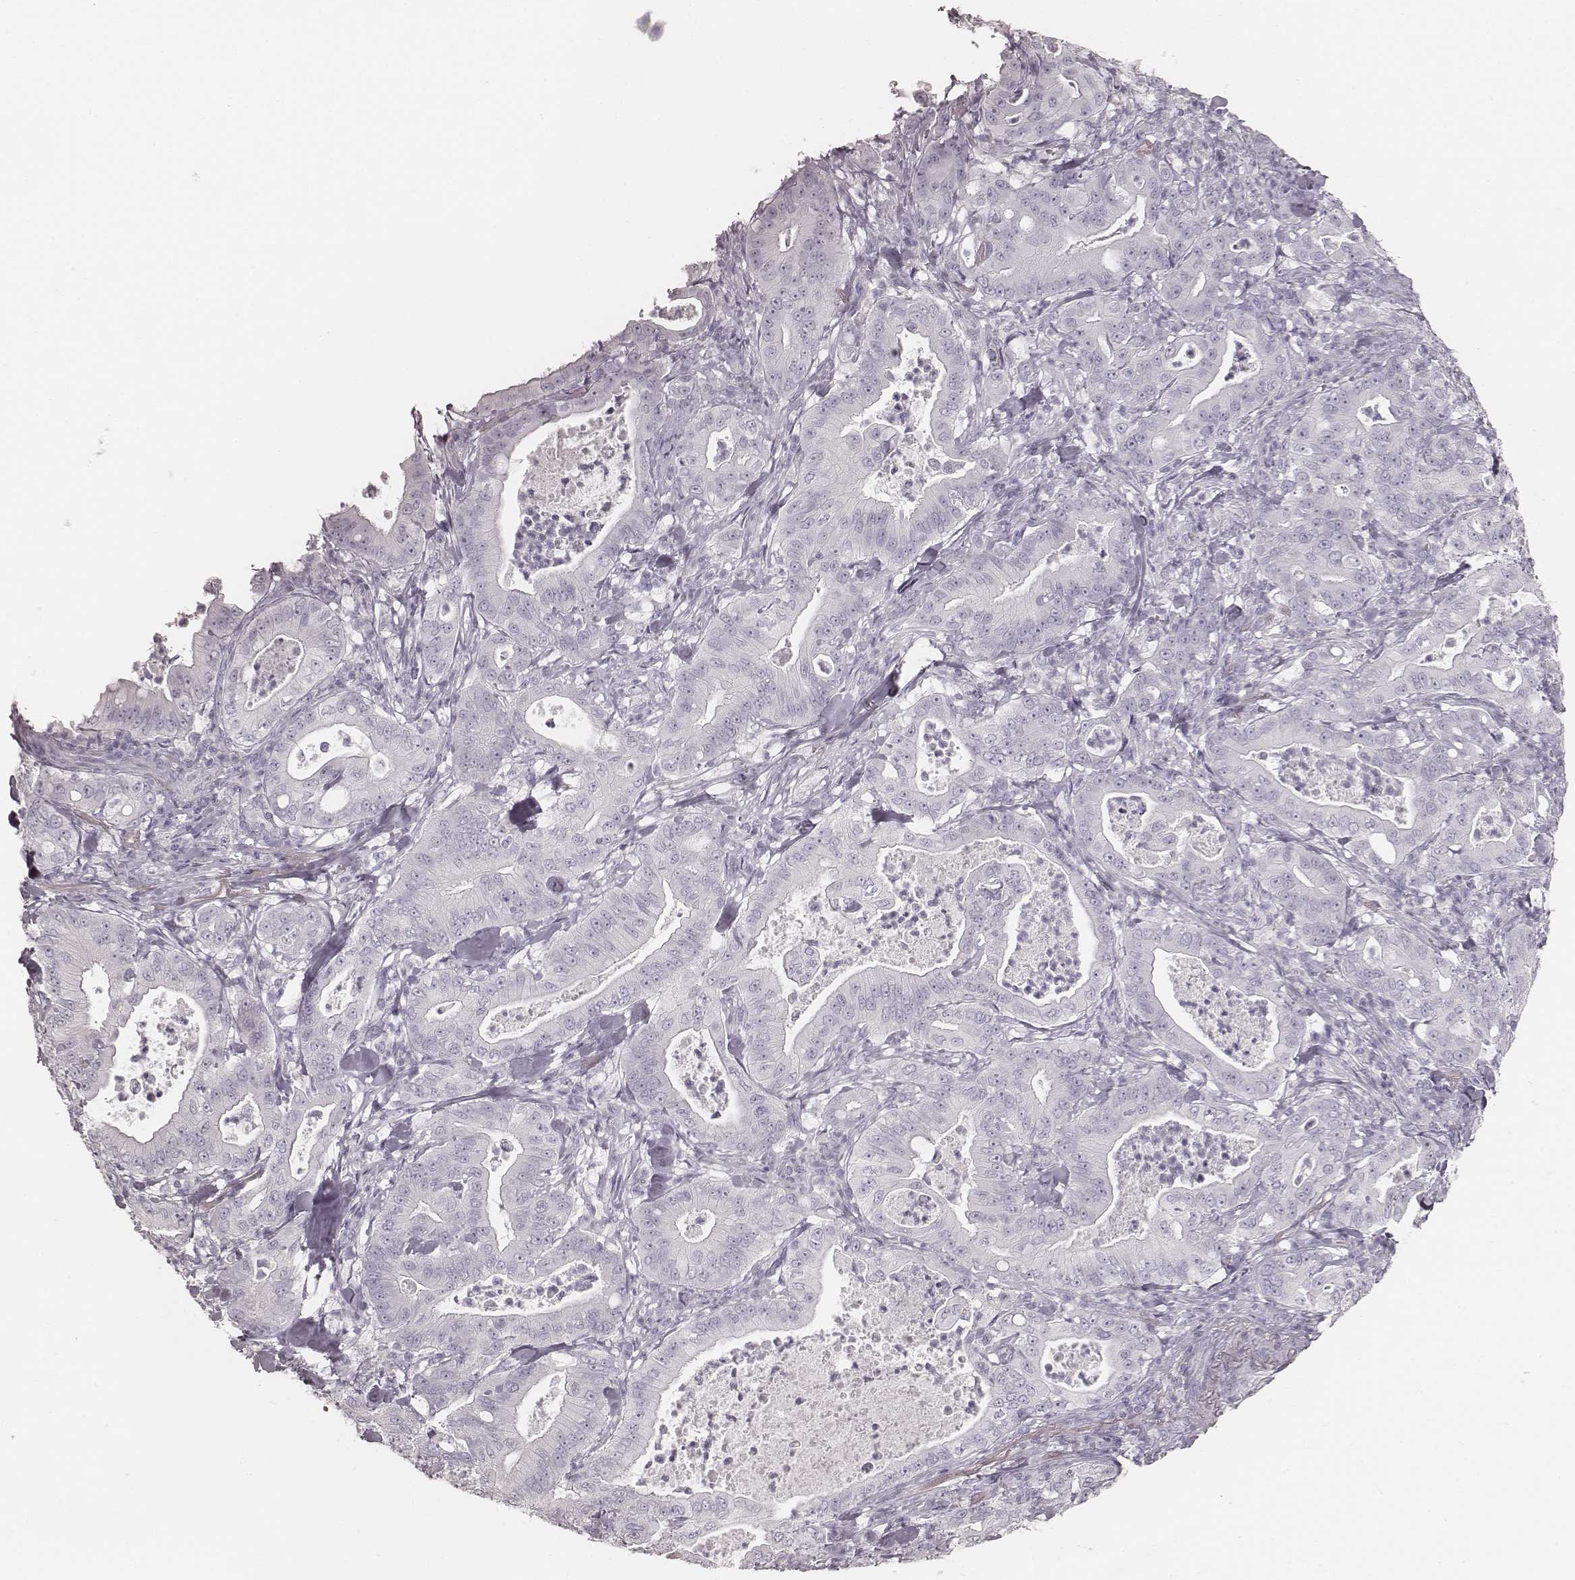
{"staining": {"intensity": "negative", "quantity": "none", "location": "none"}, "tissue": "pancreatic cancer", "cell_type": "Tumor cells", "image_type": "cancer", "snomed": [{"axis": "morphology", "description": "Adenocarcinoma, NOS"}, {"axis": "topography", "description": "Pancreas"}], "caption": "There is no significant staining in tumor cells of pancreatic cancer (adenocarcinoma). (DAB (3,3'-diaminobenzidine) immunohistochemistry (IHC), high magnification).", "gene": "KRT34", "patient": {"sex": "male", "age": 71}}